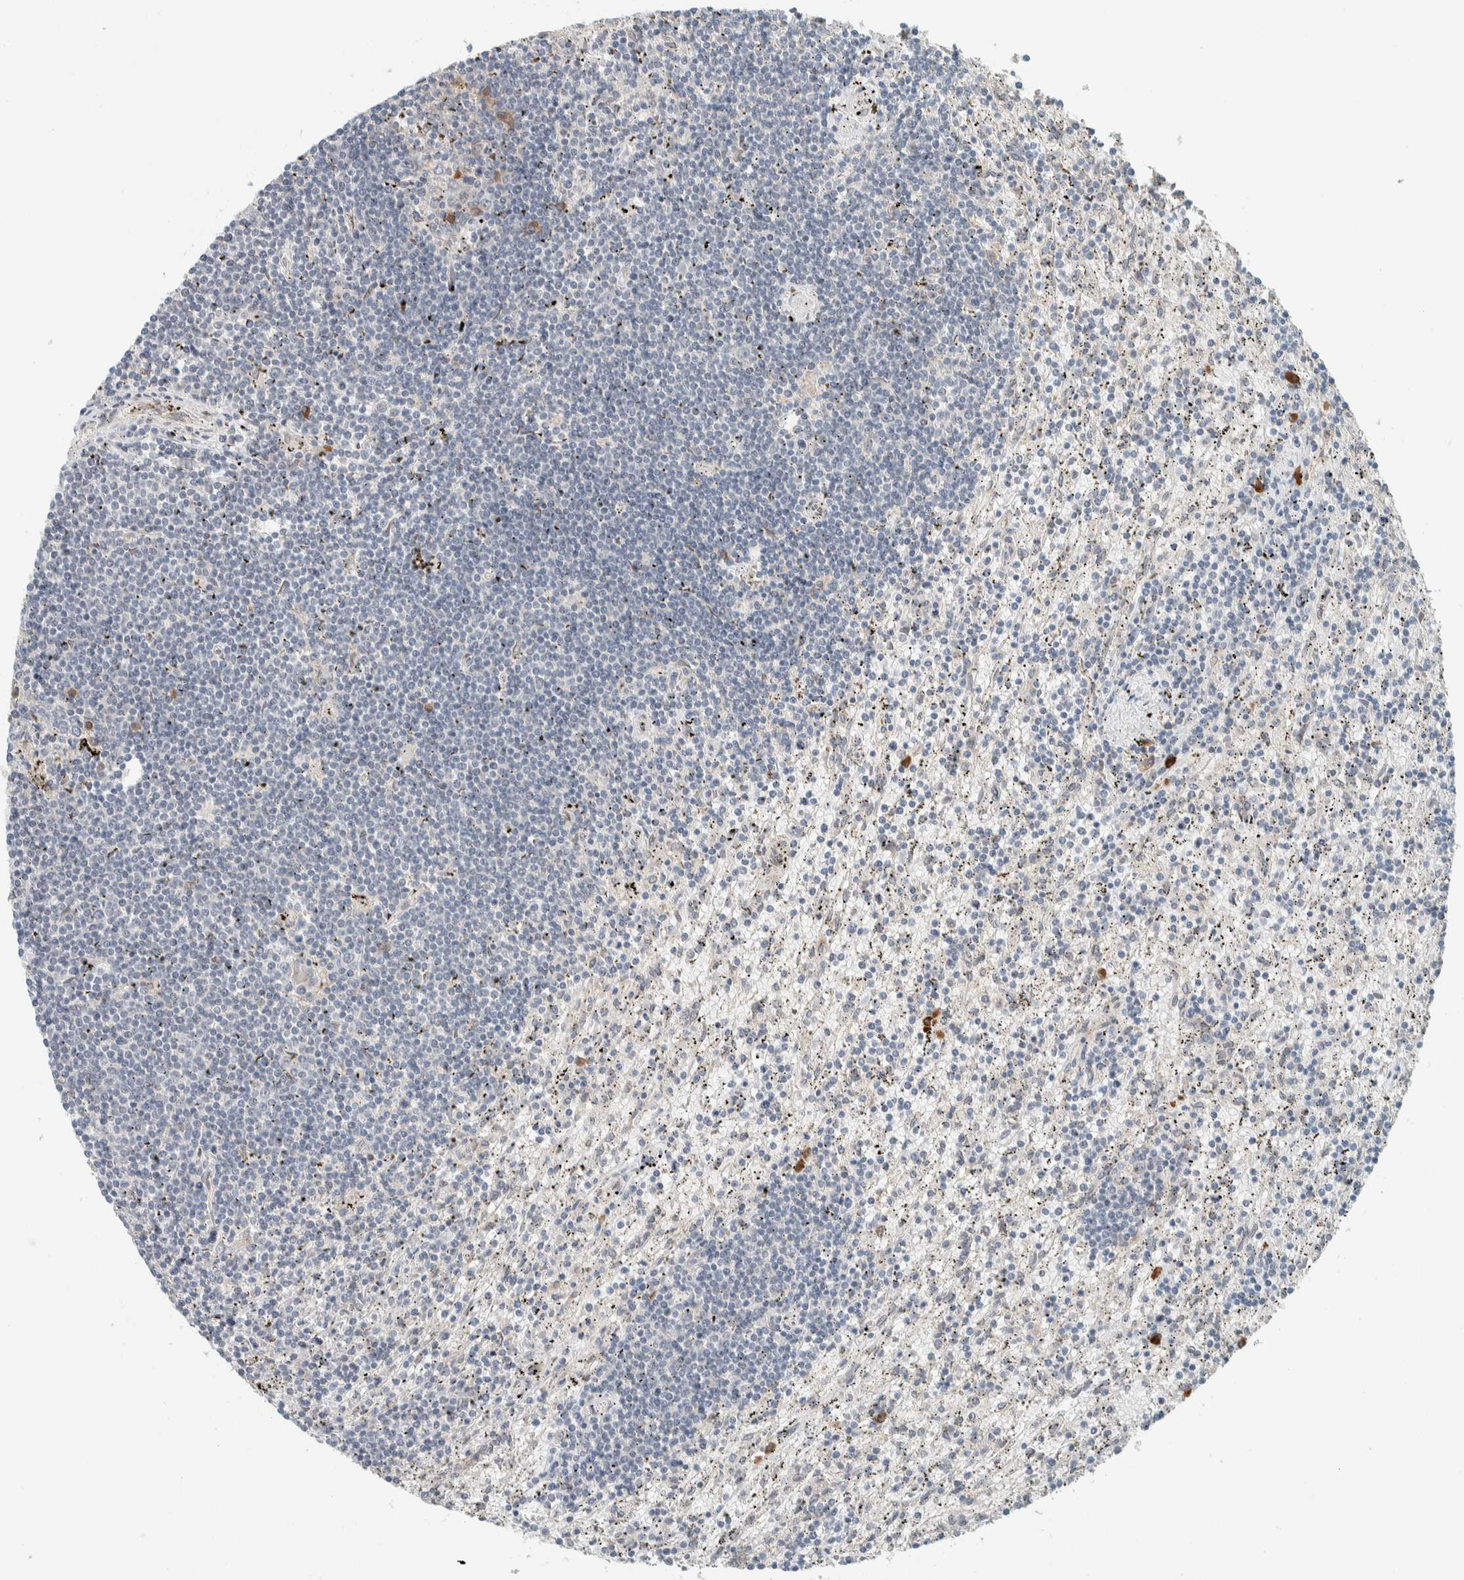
{"staining": {"intensity": "negative", "quantity": "none", "location": "none"}, "tissue": "lymphoma", "cell_type": "Tumor cells", "image_type": "cancer", "snomed": [{"axis": "morphology", "description": "Malignant lymphoma, non-Hodgkin's type, Low grade"}, {"axis": "topography", "description": "Spleen"}], "caption": "Image shows no significant protein expression in tumor cells of lymphoma.", "gene": "CTBP2", "patient": {"sex": "male", "age": 76}}